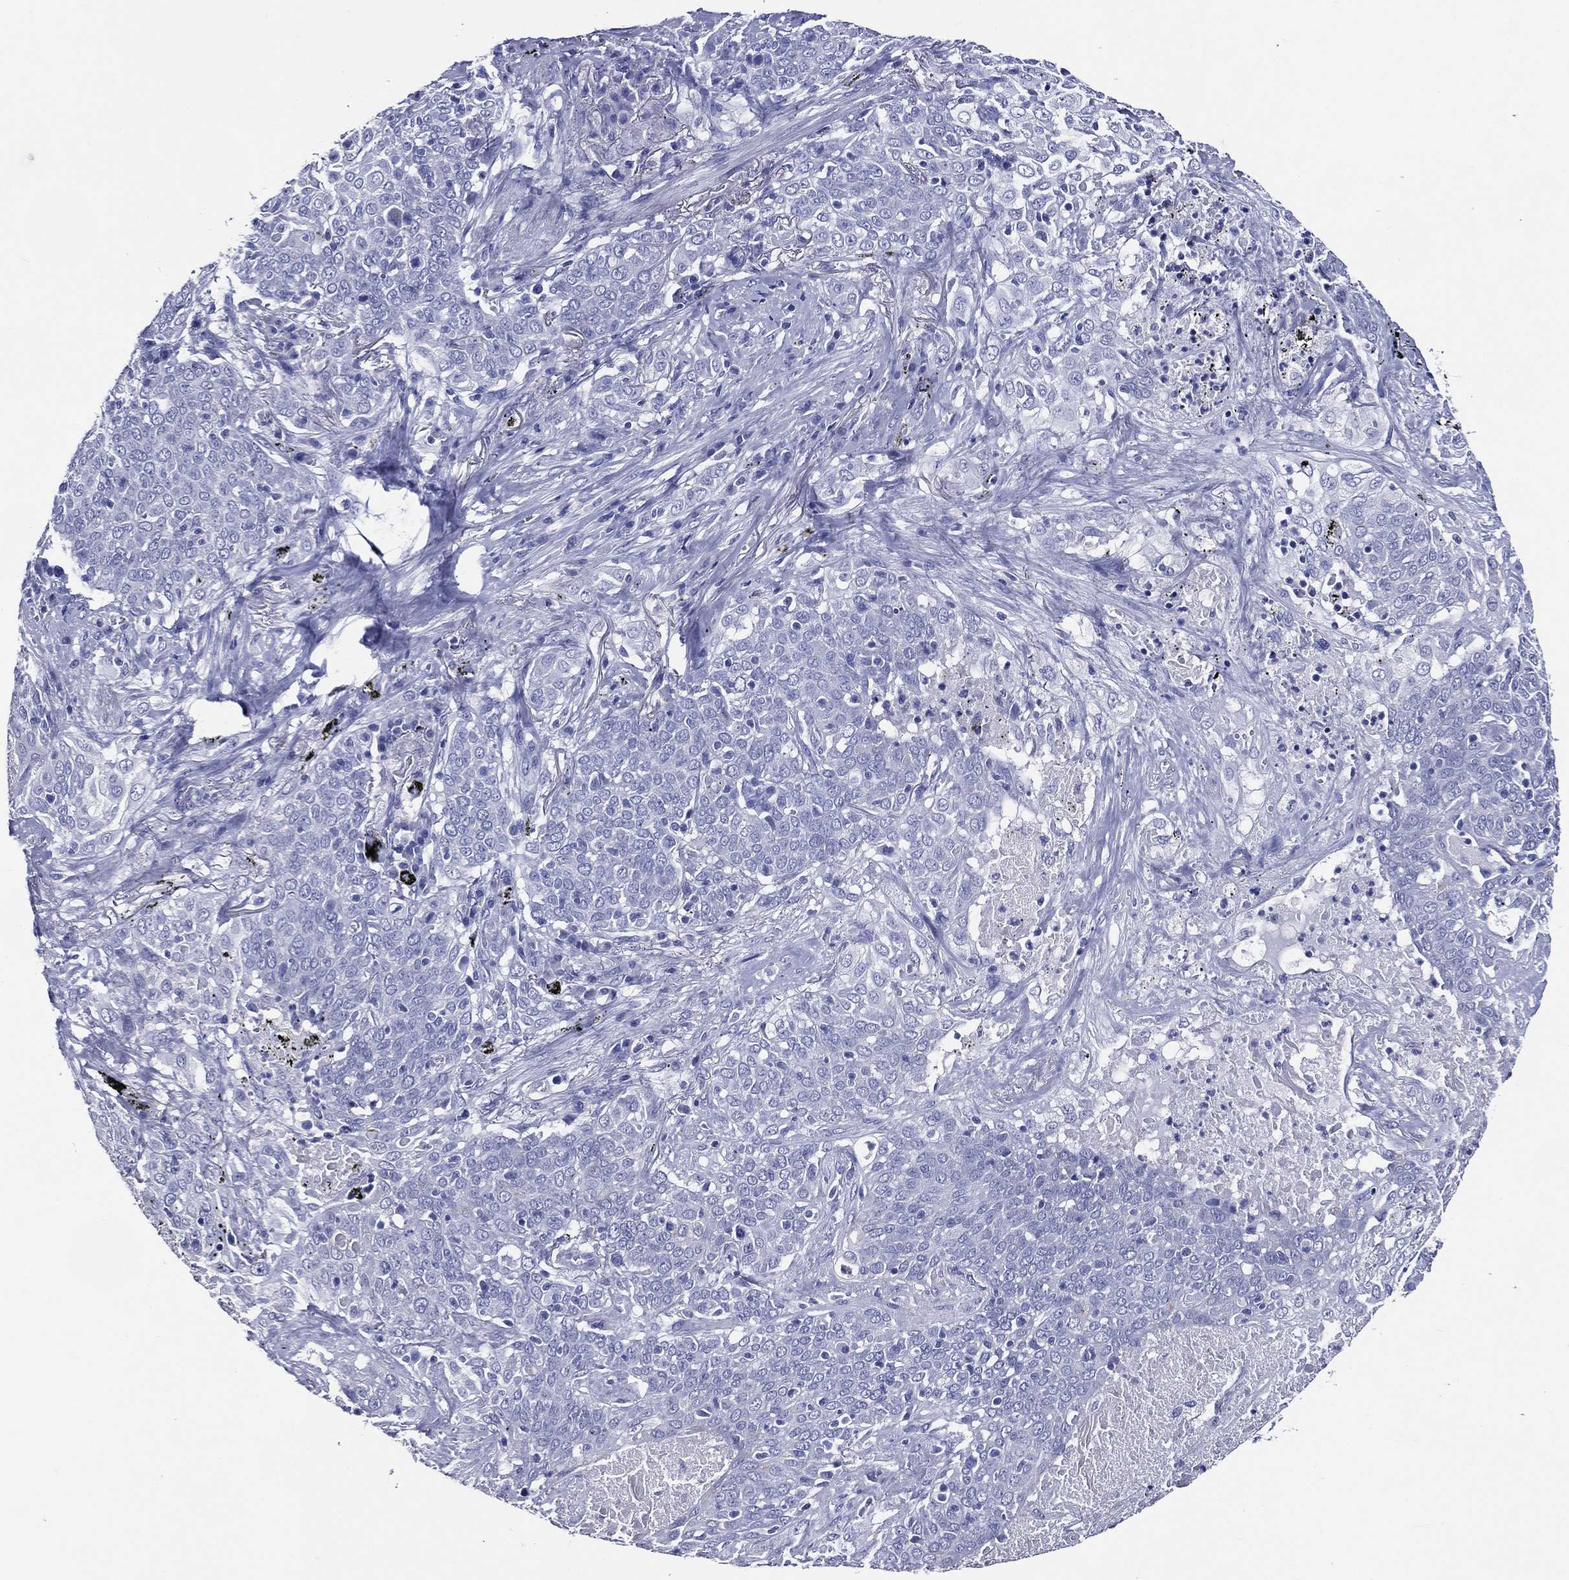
{"staining": {"intensity": "negative", "quantity": "none", "location": "none"}, "tissue": "lung cancer", "cell_type": "Tumor cells", "image_type": "cancer", "snomed": [{"axis": "morphology", "description": "Squamous cell carcinoma, NOS"}, {"axis": "topography", "description": "Lung"}], "caption": "DAB (3,3'-diaminobenzidine) immunohistochemical staining of human squamous cell carcinoma (lung) exhibits no significant staining in tumor cells. (Brightfield microscopy of DAB IHC at high magnification).", "gene": "ACE2", "patient": {"sex": "male", "age": 82}}